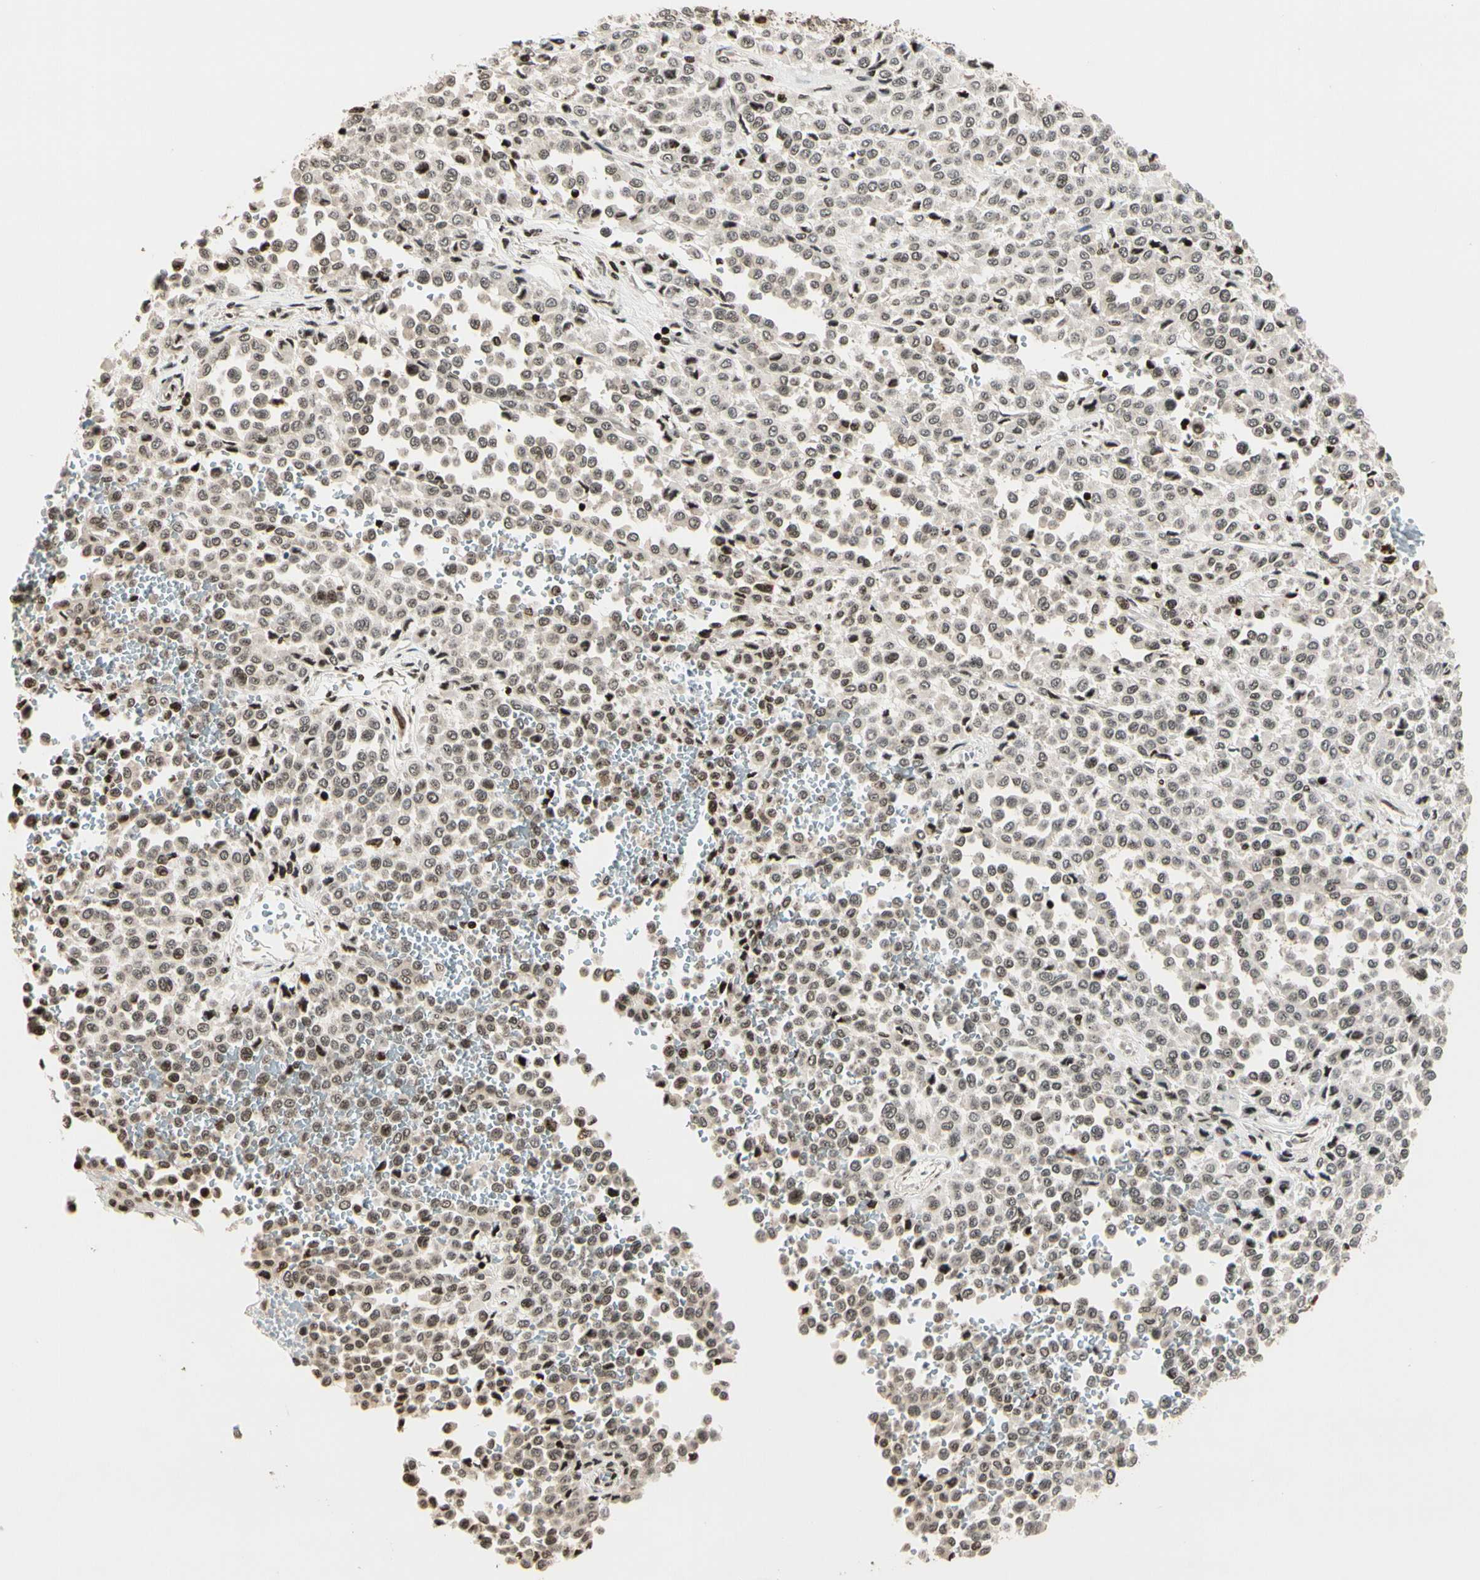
{"staining": {"intensity": "weak", "quantity": ">75%", "location": "nuclear"}, "tissue": "melanoma", "cell_type": "Tumor cells", "image_type": "cancer", "snomed": [{"axis": "morphology", "description": "Malignant melanoma, Metastatic site"}, {"axis": "topography", "description": "Pancreas"}], "caption": "About >75% of tumor cells in human malignant melanoma (metastatic site) show weak nuclear protein positivity as visualized by brown immunohistochemical staining.", "gene": "TSHZ3", "patient": {"sex": "female", "age": 30}}